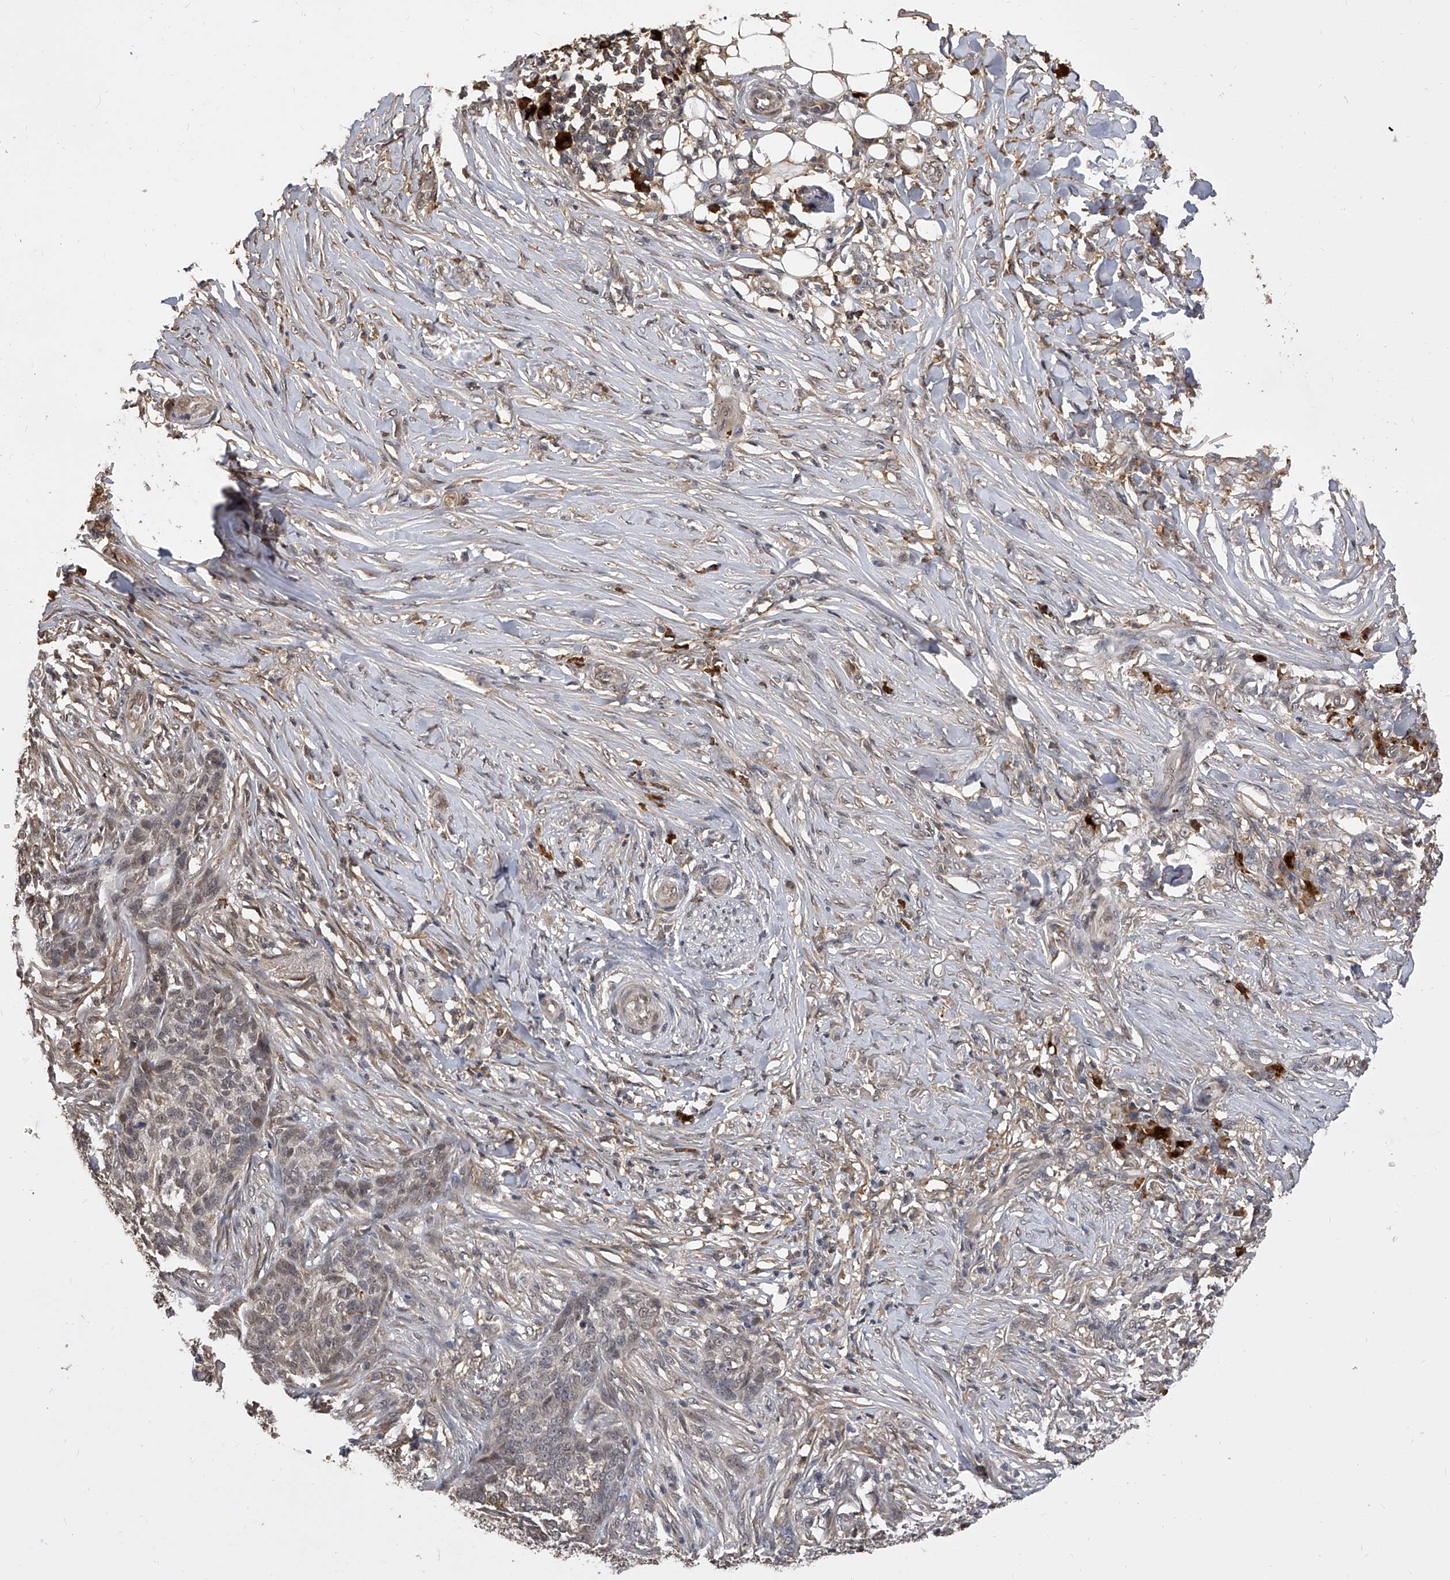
{"staining": {"intensity": "weak", "quantity": "<25%", "location": "cytoplasmic/membranous"}, "tissue": "skin cancer", "cell_type": "Tumor cells", "image_type": "cancer", "snomed": [{"axis": "morphology", "description": "Basal cell carcinoma"}, {"axis": "topography", "description": "Skin"}], "caption": "Immunohistochemistry micrograph of human skin cancer stained for a protein (brown), which shows no positivity in tumor cells.", "gene": "CFAP410", "patient": {"sex": "male", "age": 85}}